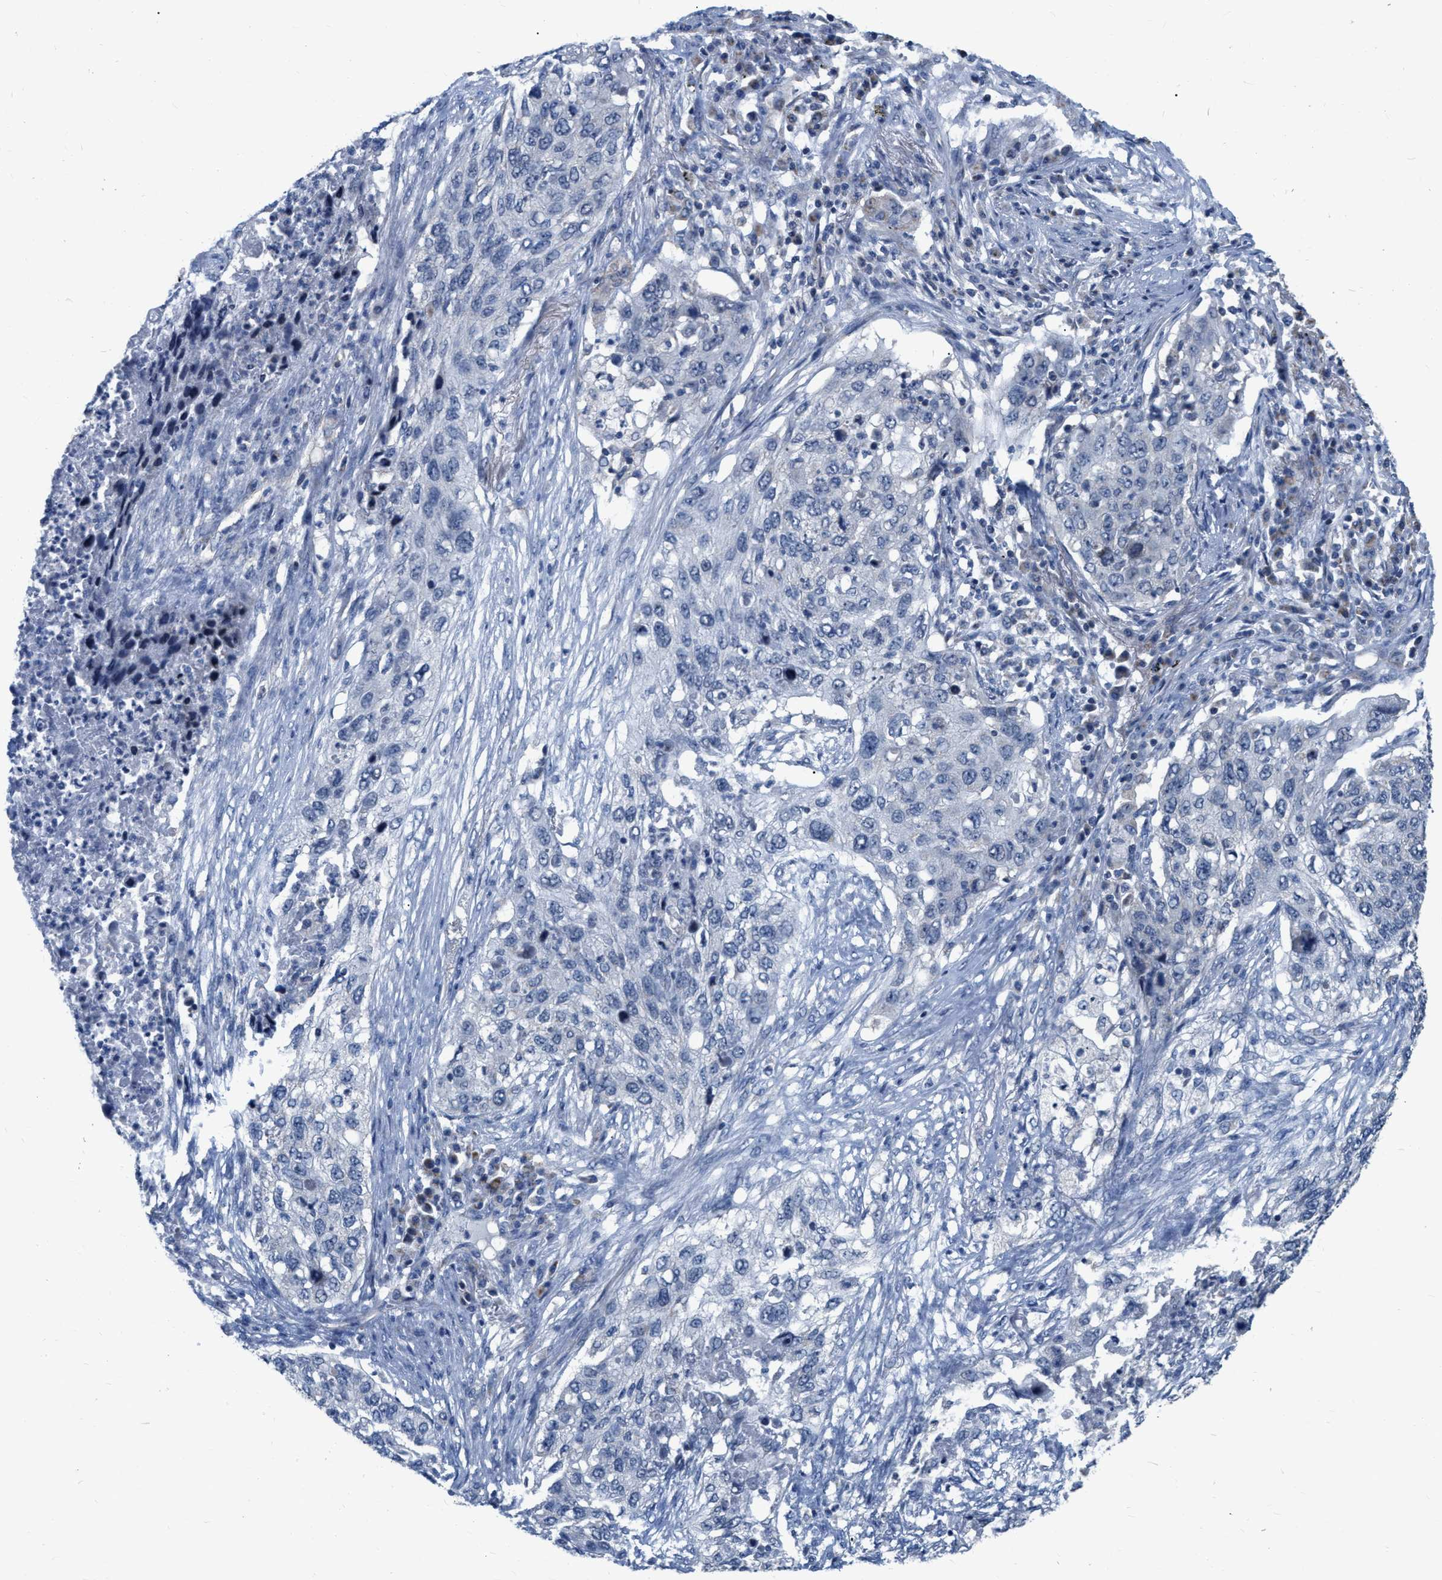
{"staining": {"intensity": "negative", "quantity": "none", "location": "none"}, "tissue": "lung cancer", "cell_type": "Tumor cells", "image_type": "cancer", "snomed": [{"axis": "morphology", "description": "Squamous cell carcinoma, NOS"}, {"axis": "topography", "description": "Lung"}], "caption": "IHC image of human lung squamous cell carcinoma stained for a protein (brown), which exhibits no staining in tumor cells. Brightfield microscopy of immunohistochemistry (IHC) stained with DAB (brown) and hematoxylin (blue), captured at high magnification.", "gene": "DDX56", "patient": {"sex": "female", "age": 63}}